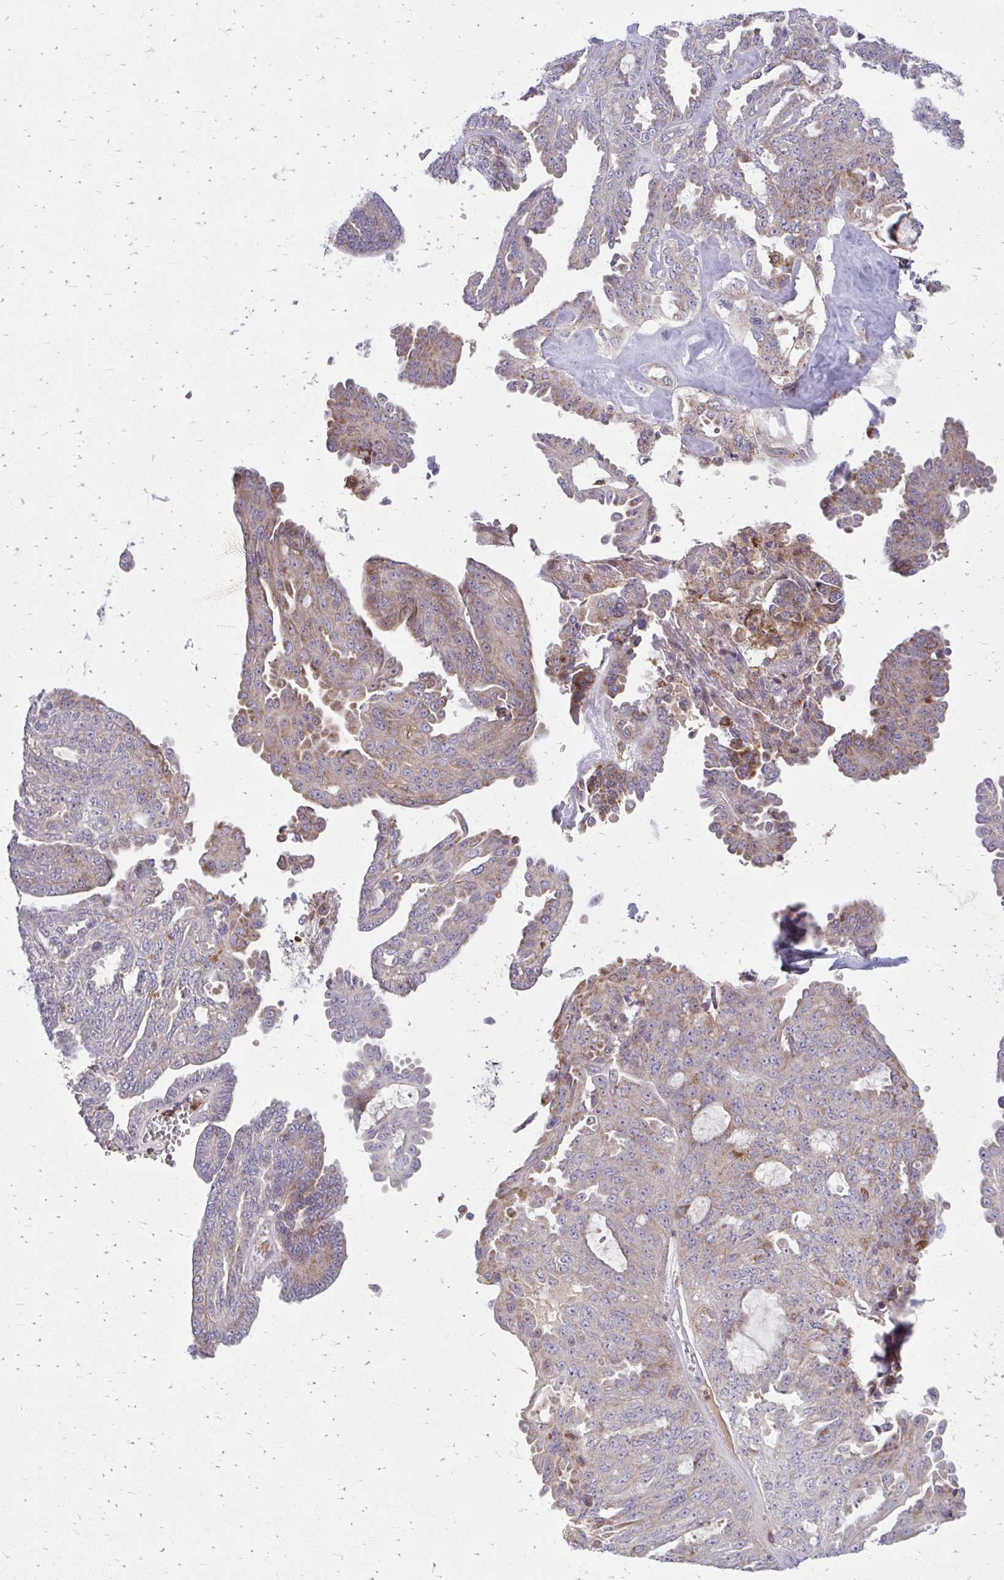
{"staining": {"intensity": "weak", "quantity": "<25%", "location": "cytoplasmic/membranous"}, "tissue": "ovarian cancer", "cell_type": "Tumor cells", "image_type": "cancer", "snomed": [{"axis": "morphology", "description": "Cystadenocarcinoma, serous, NOS"}, {"axis": "topography", "description": "Ovary"}], "caption": "Ovarian serous cystadenocarcinoma was stained to show a protein in brown. There is no significant positivity in tumor cells.", "gene": "ASAP1", "patient": {"sex": "female", "age": 71}}